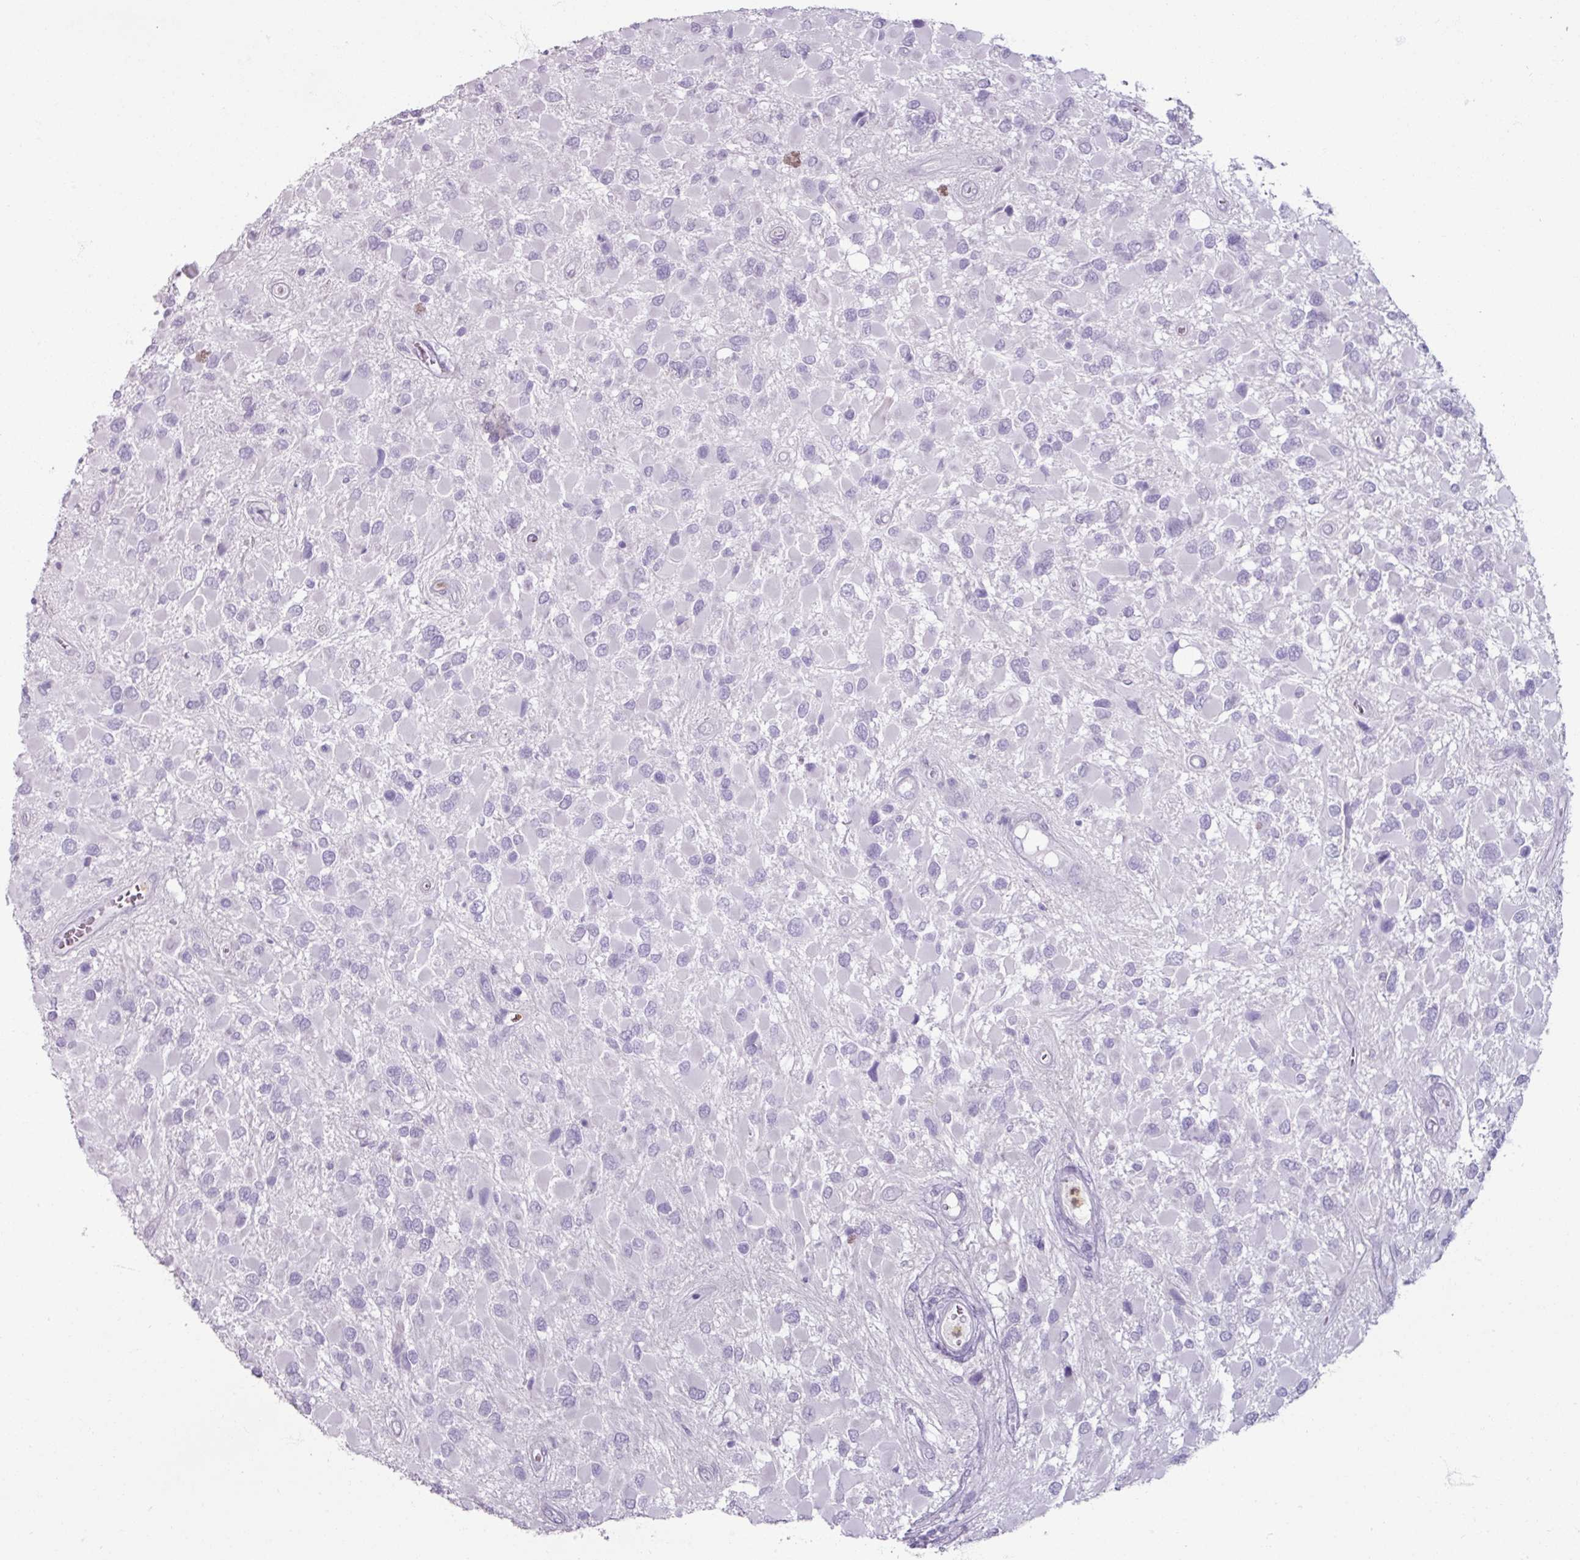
{"staining": {"intensity": "negative", "quantity": "none", "location": "none"}, "tissue": "glioma", "cell_type": "Tumor cells", "image_type": "cancer", "snomed": [{"axis": "morphology", "description": "Glioma, malignant, High grade"}, {"axis": "topography", "description": "Brain"}], "caption": "High magnification brightfield microscopy of malignant high-grade glioma stained with DAB (3,3'-diaminobenzidine) (brown) and counterstained with hematoxylin (blue): tumor cells show no significant expression.", "gene": "ARG1", "patient": {"sex": "male", "age": 53}}